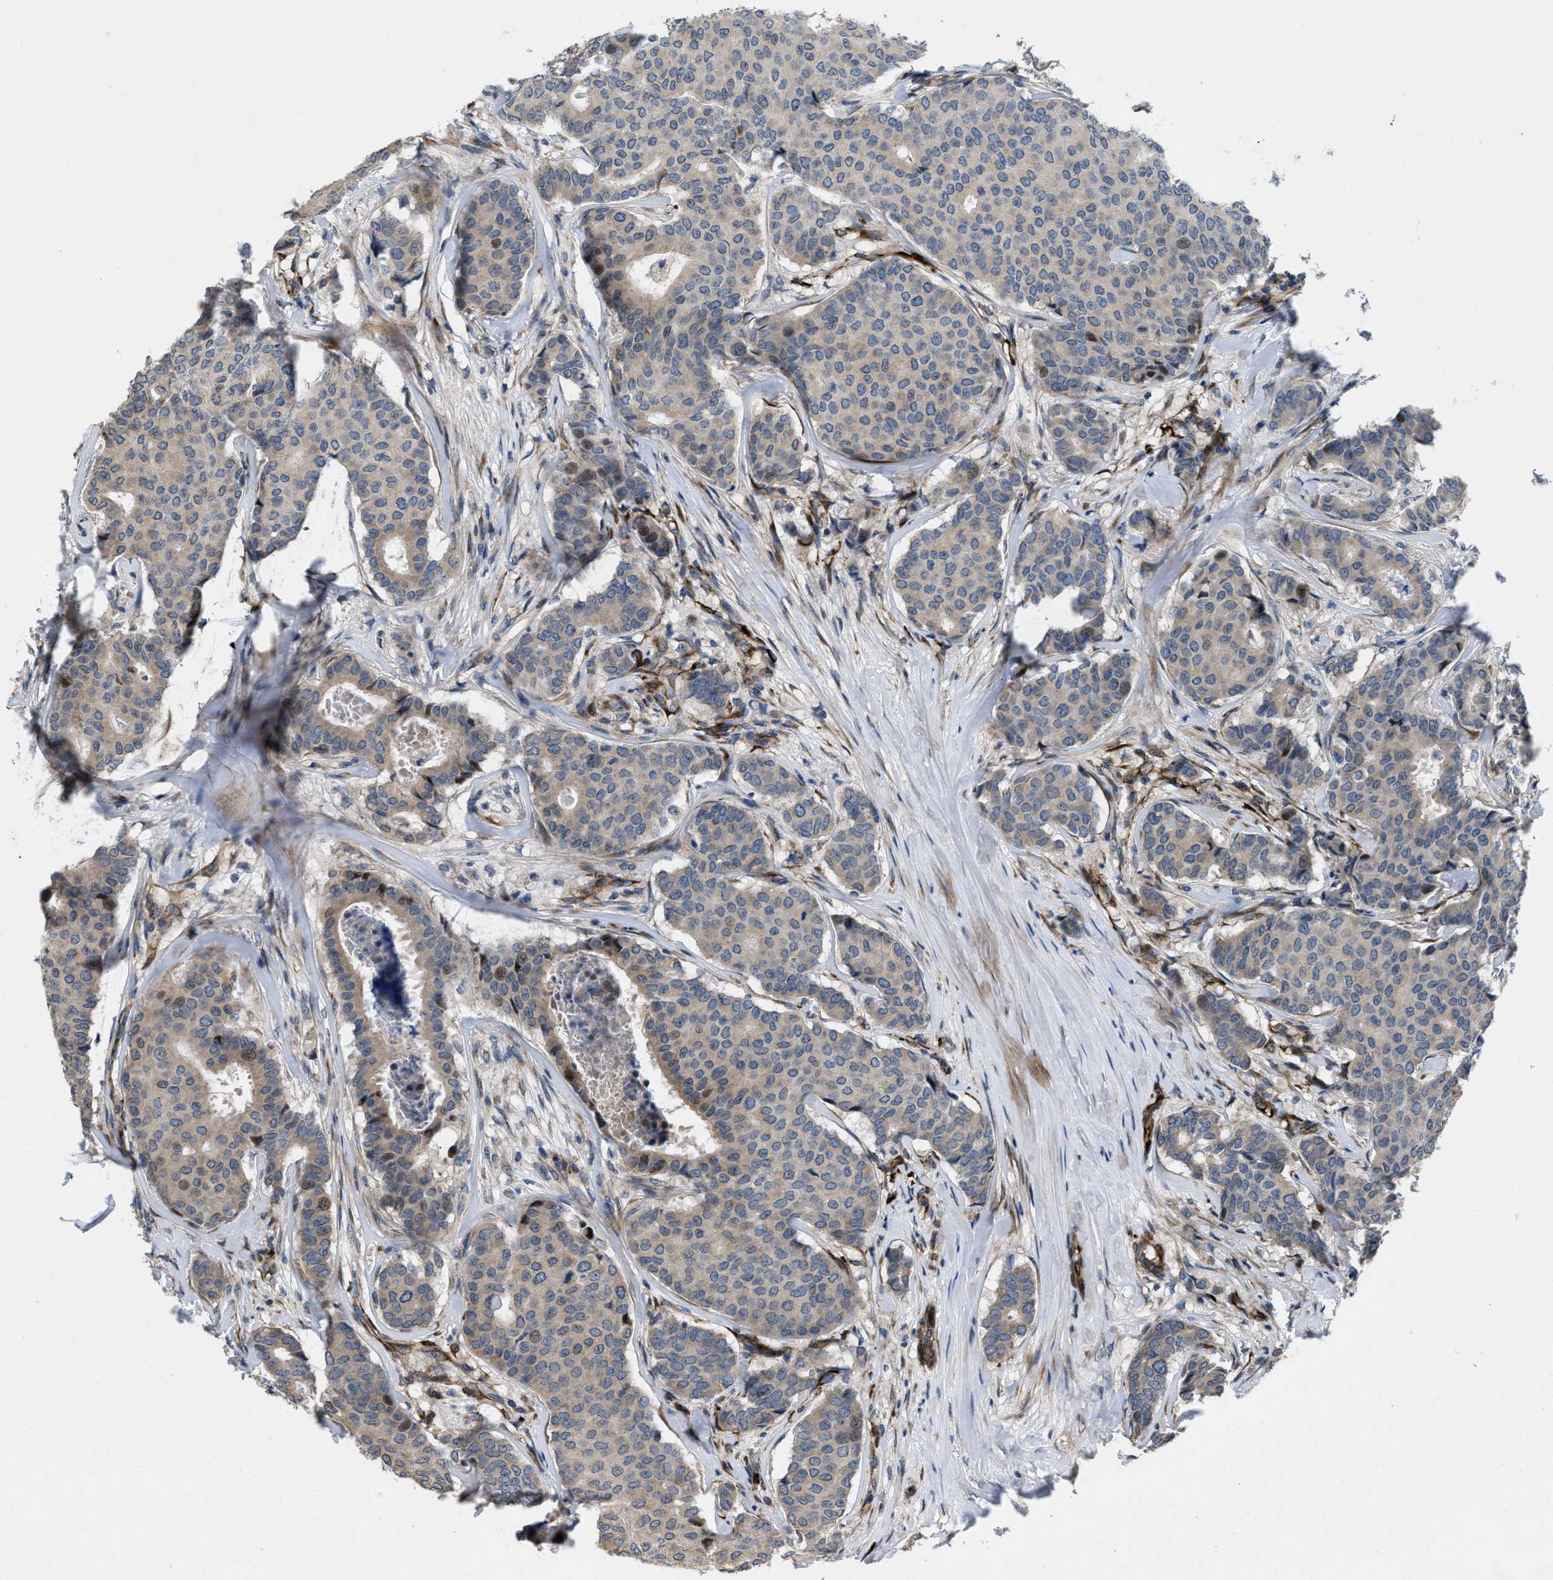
{"staining": {"intensity": "weak", "quantity": "<25%", "location": "cytoplasmic/membranous,nuclear"}, "tissue": "breast cancer", "cell_type": "Tumor cells", "image_type": "cancer", "snomed": [{"axis": "morphology", "description": "Duct carcinoma"}, {"axis": "topography", "description": "Breast"}], "caption": "Tumor cells show no significant expression in breast cancer (intraductal carcinoma).", "gene": "HSPA12B", "patient": {"sex": "female", "age": 75}}